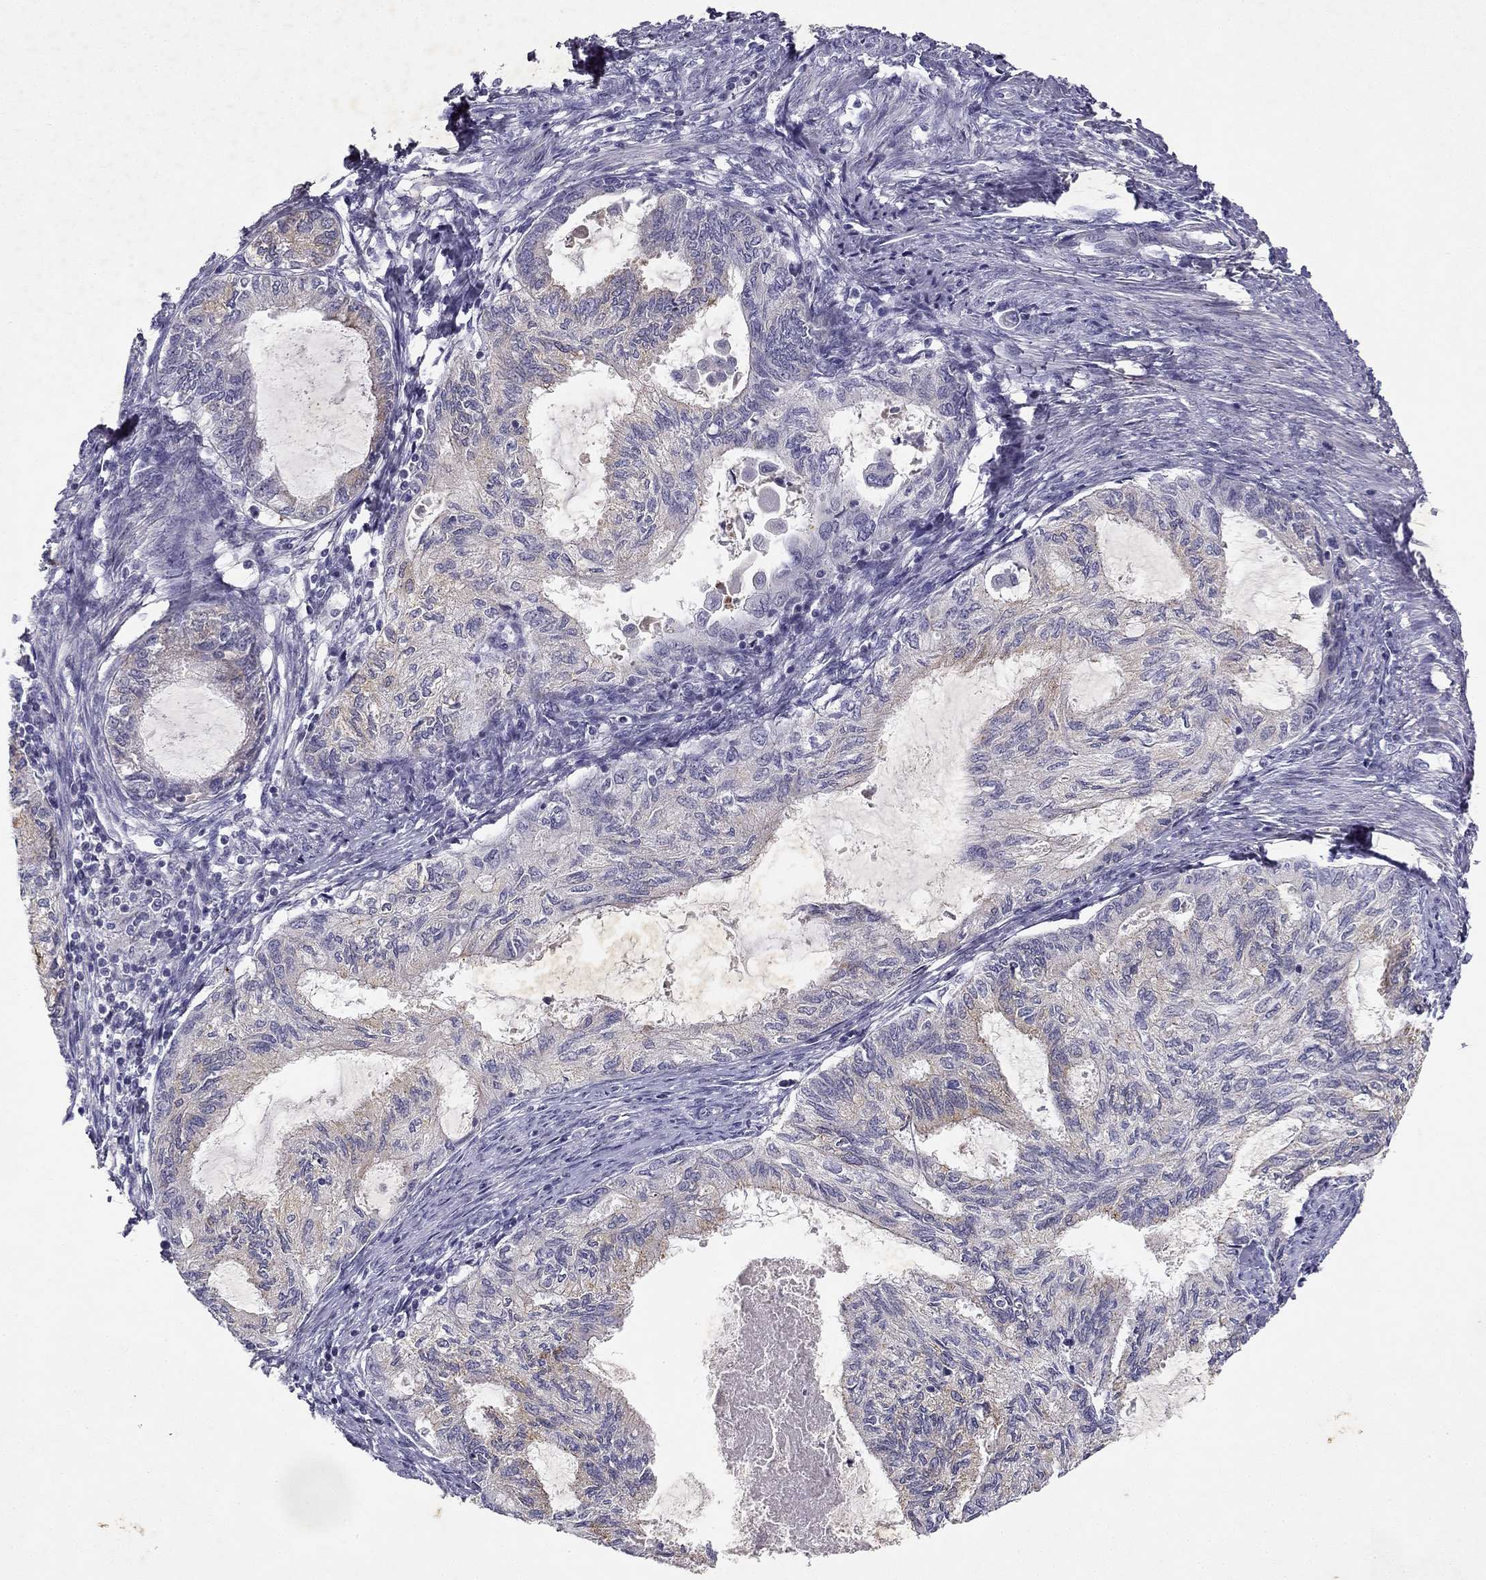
{"staining": {"intensity": "negative", "quantity": "none", "location": "none"}, "tissue": "endometrial cancer", "cell_type": "Tumor cells", "image_type": "cancer", "snomed": [{"axis": "morphology", "description": "Adenocarcinoma, NOS"}, {"axis": "topography", "description": "Endometrium"}], "caption": "IHC photomicrograph of human adenocarcinoma (endometrial) stained for a protein (brown), which shows no staining in tumor cells. (DAB IHC, high magnification).", "gene": "SLC6A4", "patient": {"sex": "female", "age": 86}}